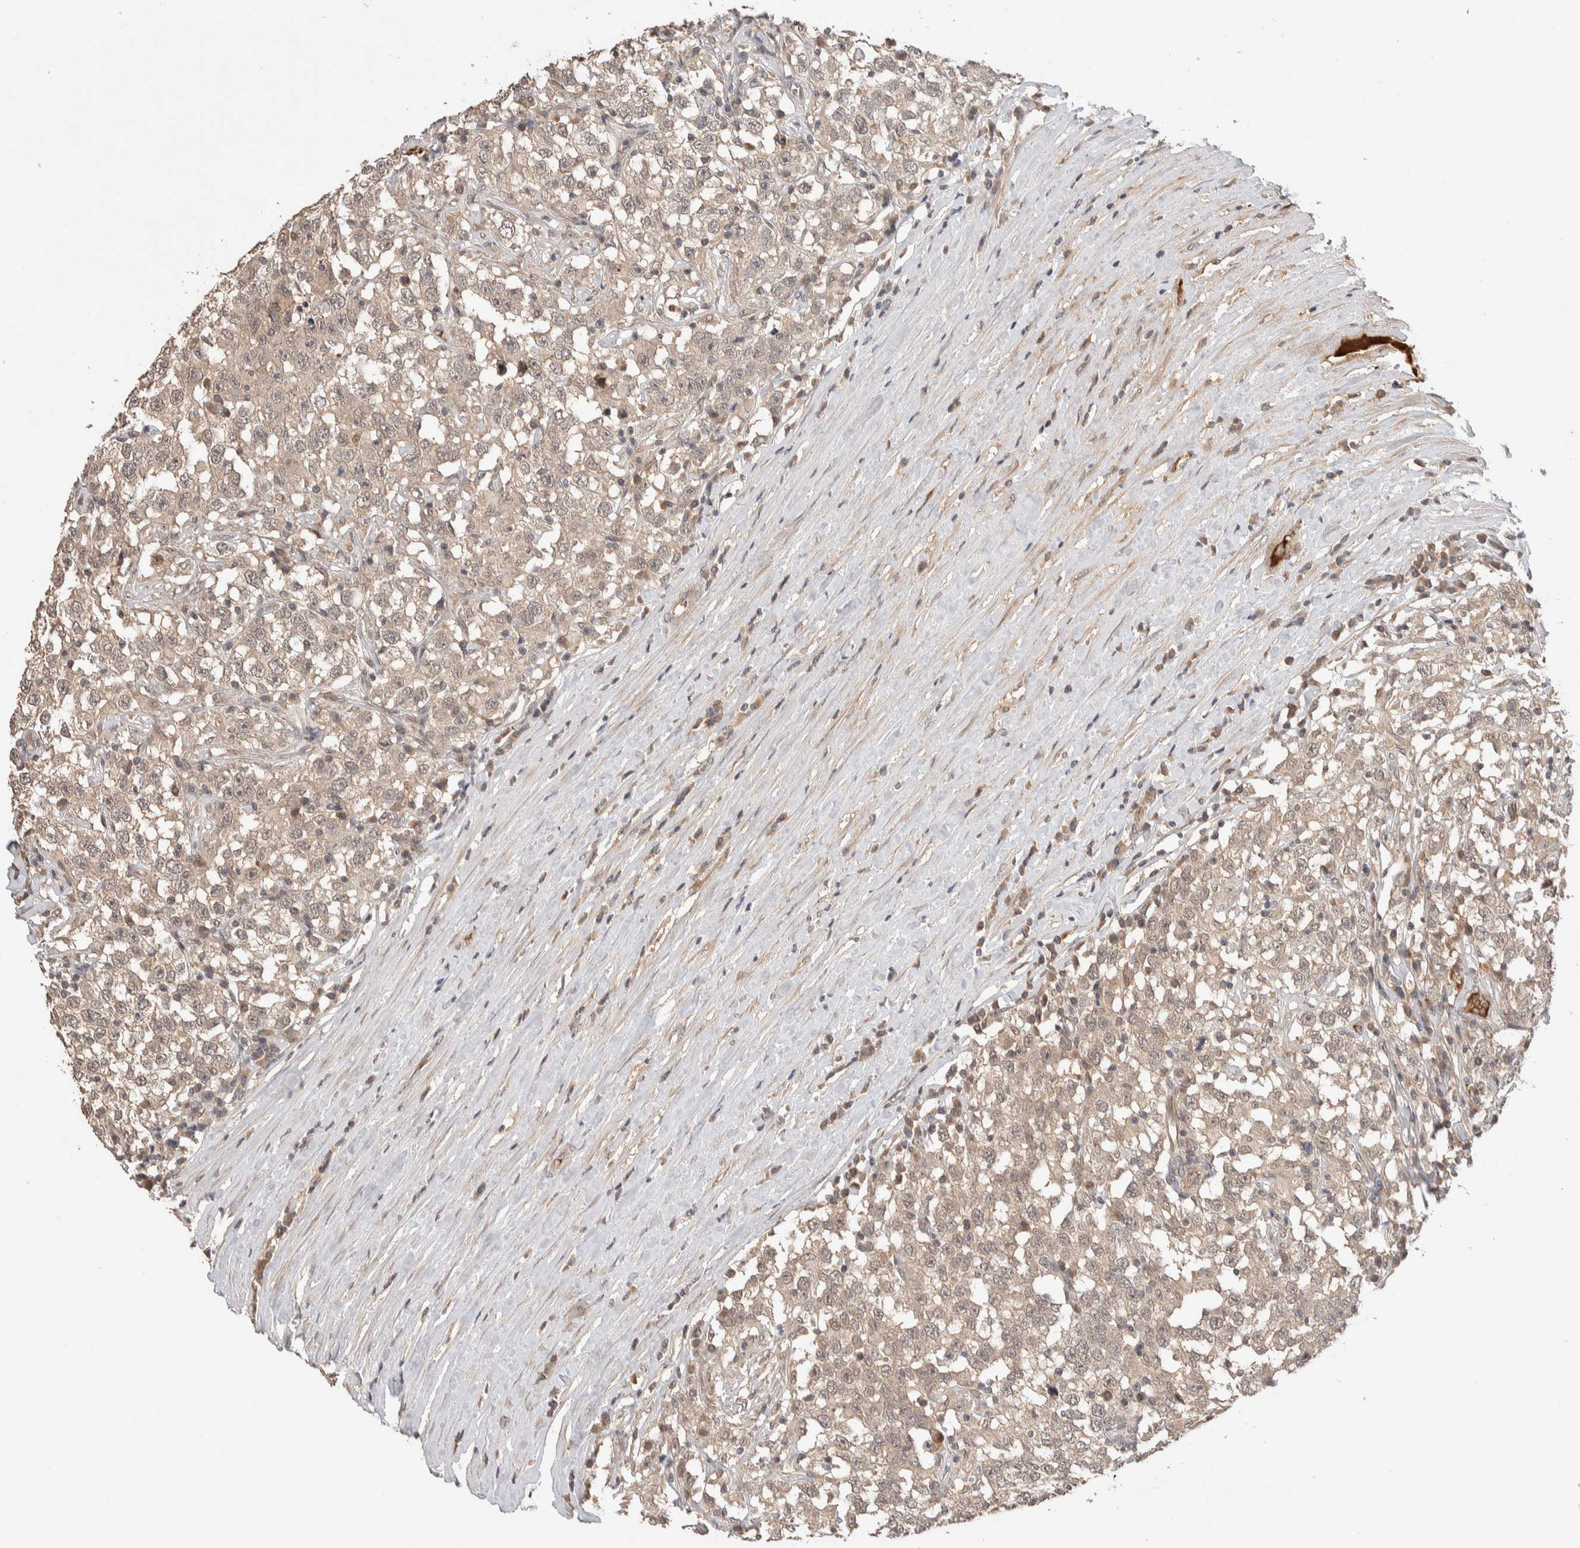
{"staining": {"intensity": "weak", "quantity": "<25%", "location": "cytoplasmic/membranous"}, "tissue": "testis cancer", "cell_type": "Tumor cells", "image_type": "cancer", "snomed": [{"axis": "morphology", "description": "Seminoma, NOS"}, {"axis": "topography", "description": "Testis"}], "caption": "Immunohistochemical staining of human testis cancer reveals no significant staining in tumor cells. (DAB (3,3'-diaminobenzidine) immunohistochemistry with hematoxylin counter stain).", "gene": "CASK", "patient": {"sex": "male", "age": 41}}